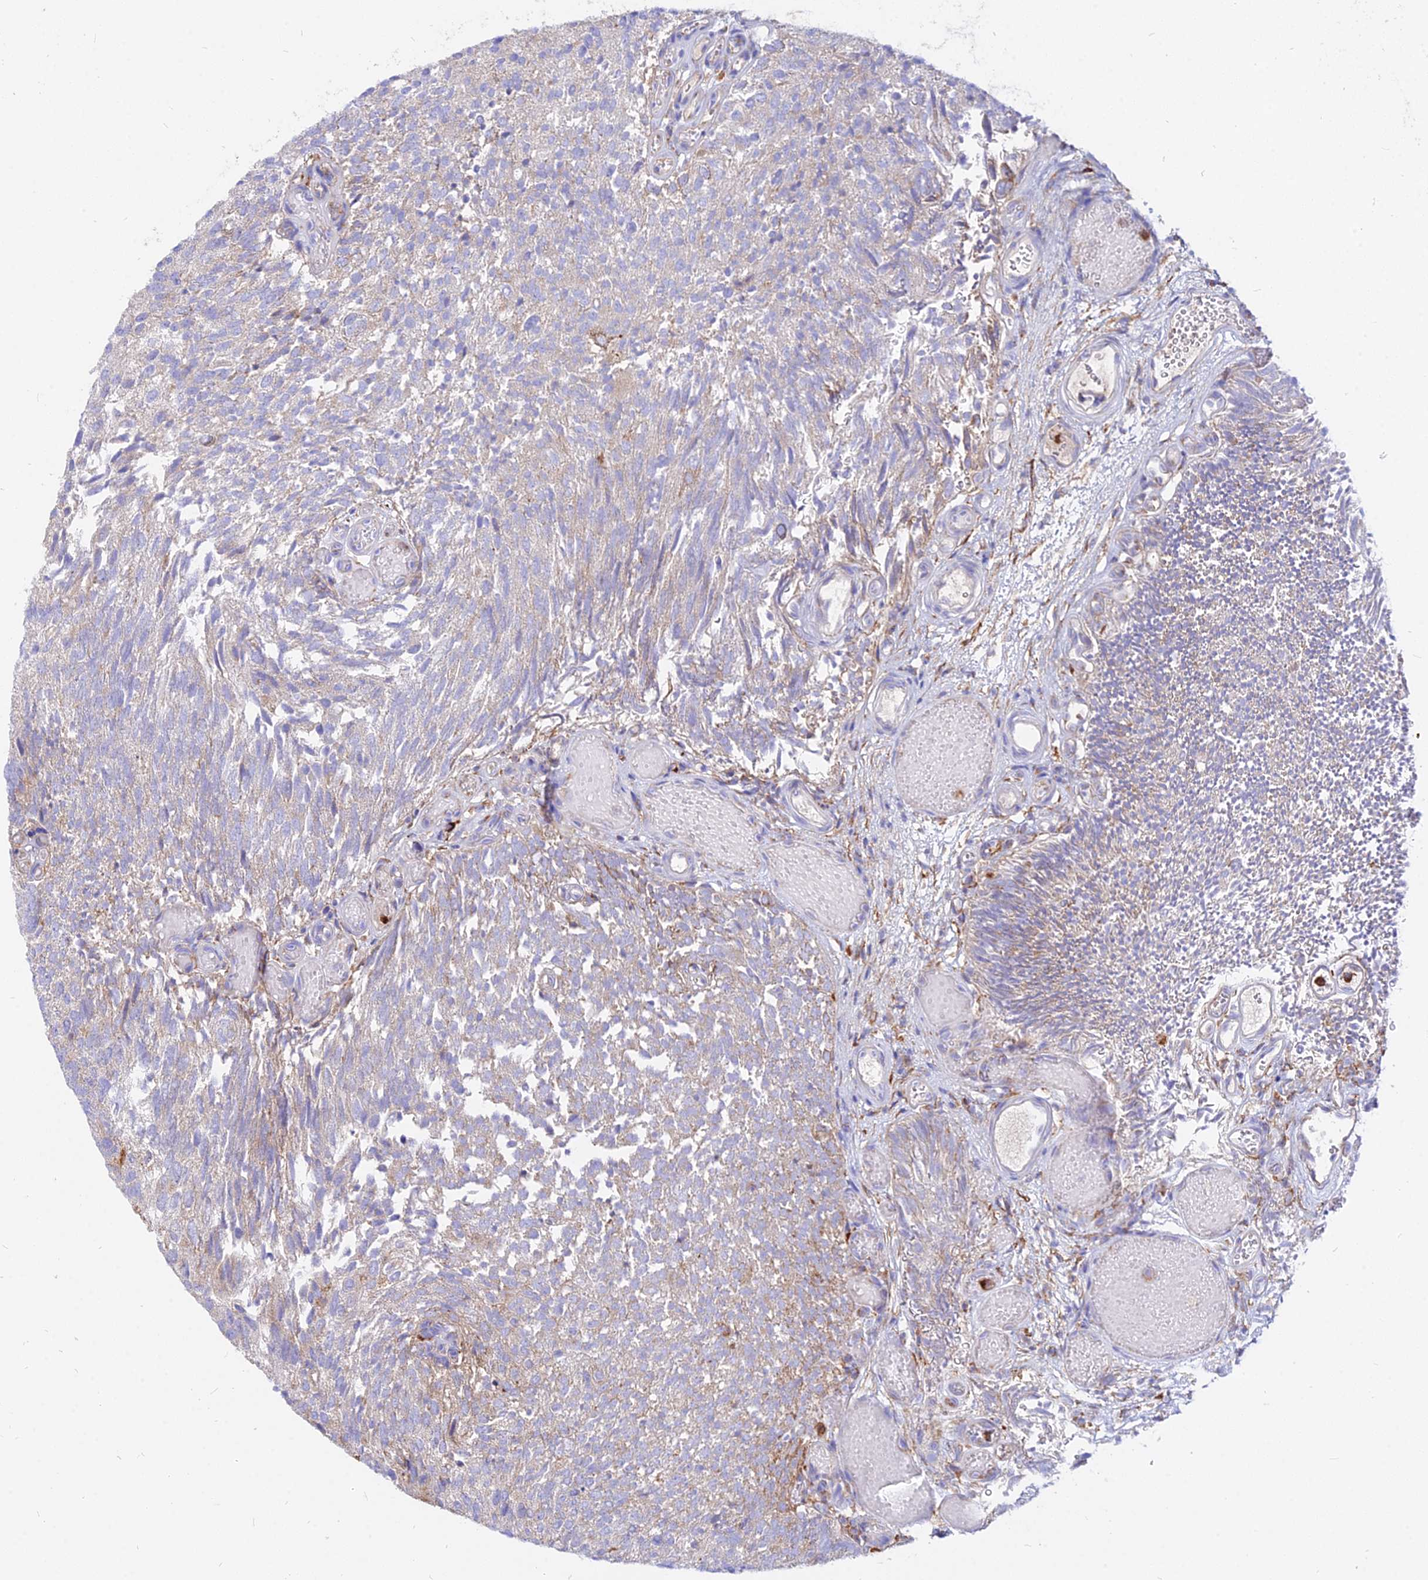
{"staining": {"intensity": "negative", "quantity": "none", "location": "none"}, "tissue": "urothelial cancer", "cell_type": "Tumor cells", "image_type": "cancer", "snomed": [{"axis": "morphology", "description": "Urothelial carcinoma, Low grade"}, {"axis": "topography", "description": "Urinary bladder"}], "caption": "An immunohistochemistry (IHC) micrograph of urothelial cancer is shown. There is no staining in tumor cells of urothelial cancer.", "gene": "AGTRAP", "patient": {"sex": "male", "age": 78}}